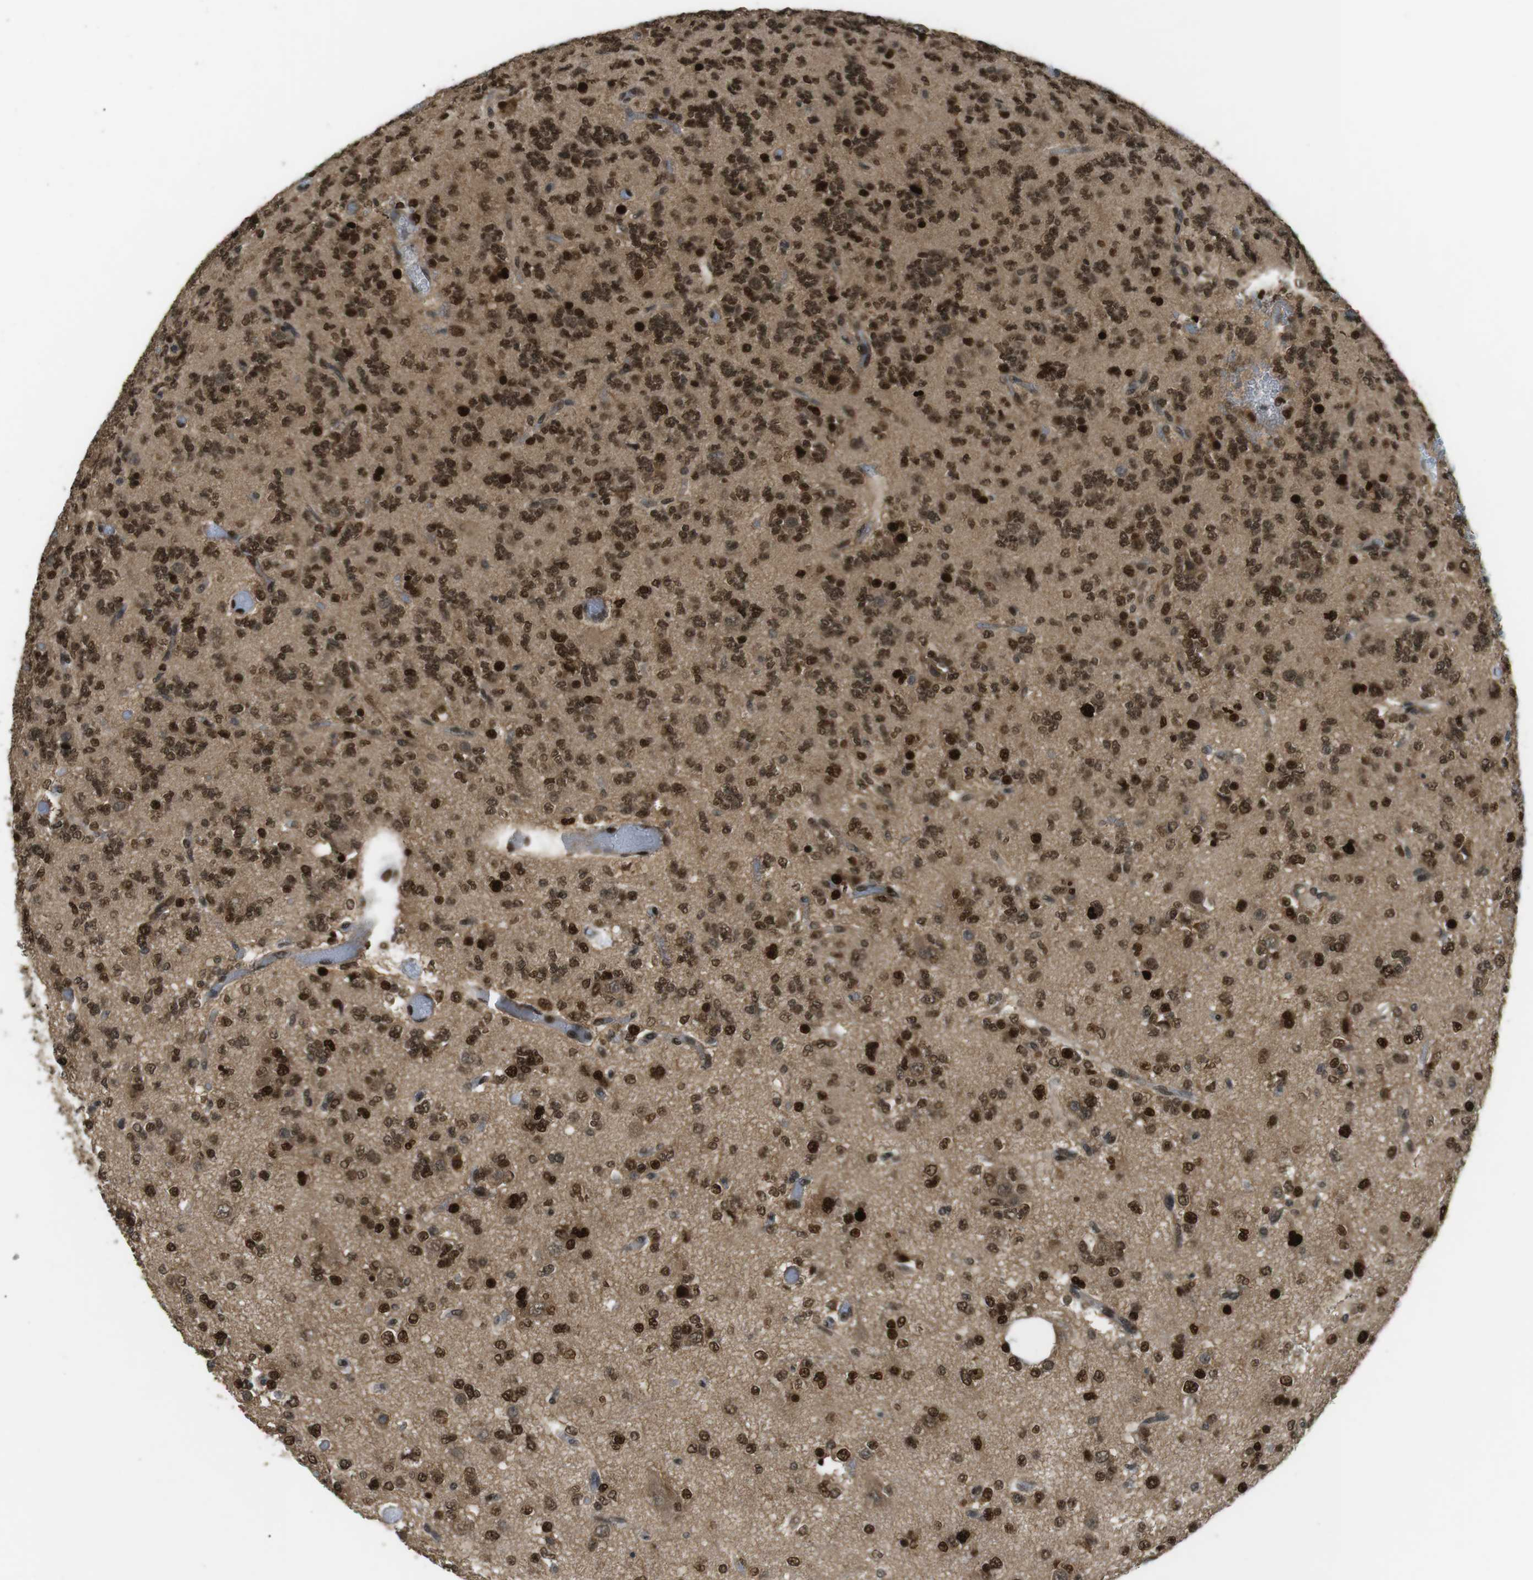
{"staining": {"intensity": "strong", "quantity": ">75%", "location": "nuclear"}, "tissue": "glioma", "cell_type": "Tumor cells", "image_type": "cancer", "snomed": [{"axis": "morphology", "description": "Glioma, malignant, Low grade"}, {"axis": "topography", "description": "Brain"}], "caption": "Tumor cells demonstrate strong nuclear staining in approximately >75% of cells in malignant glioma (low-grade). (Stains: DAB in brown, nuclei in blue, Microscopy: brightfield microscopy at high magnification).", "gene": "ORAI3", "patient": {"sex": "male", "age": 38}}